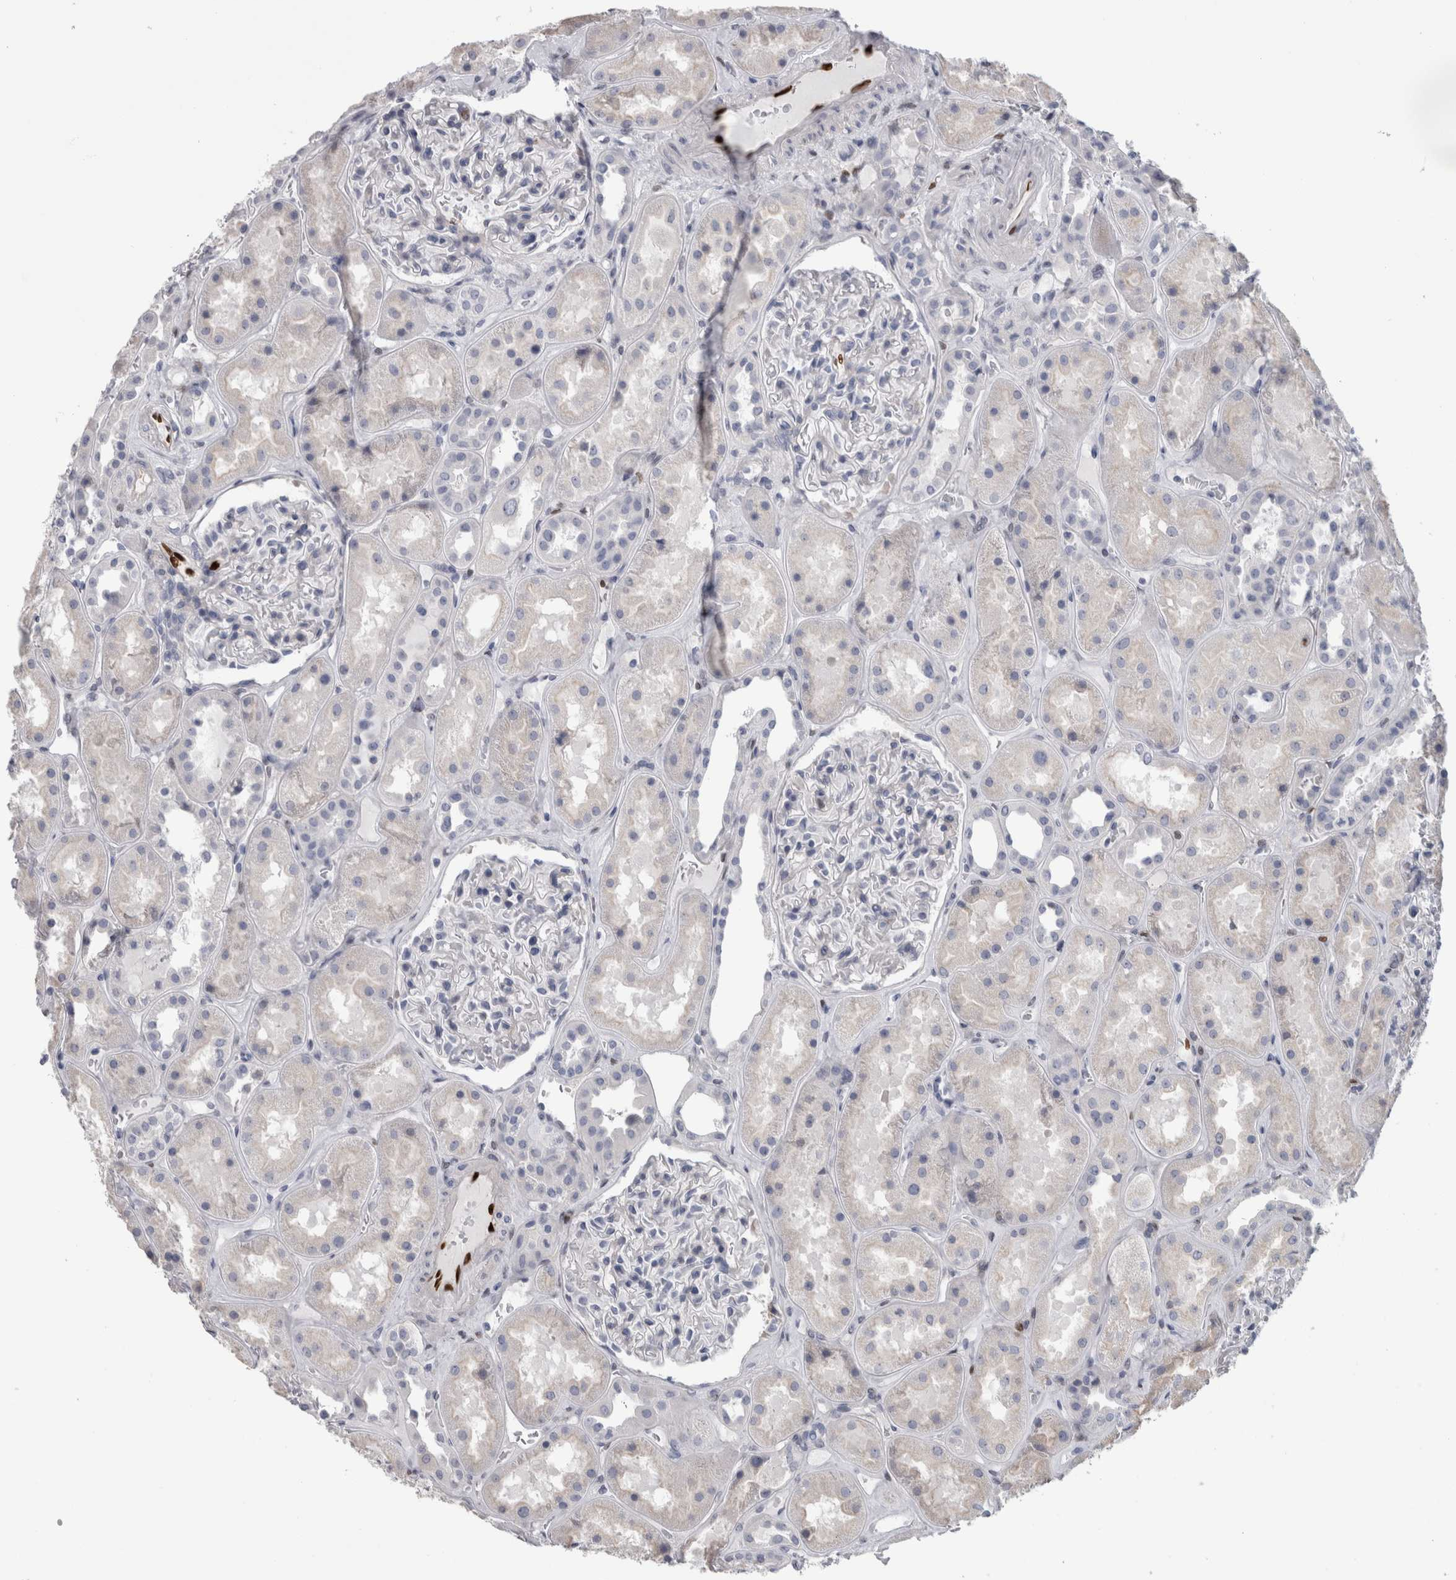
{"staining": {"intensity": "negative", "quantity": "none", "location": "none"}, "tissue": "kidney", "cell_type": "Cells in glomeruli", "image_type": "normal", "snomed": [{"axis": "morphology", "description": "Normal tissue, NOS"}, {"axis": "topography", "description": "Kidney"}], "caption": "A high-resolution photomicrograph shows immunohistochemistry (IHC) staining of unremarkable kidney, which shows no significant staining in cells in glomeruli.", "gene": "IL33", "patient": {"sex": "male", "age": 70}}